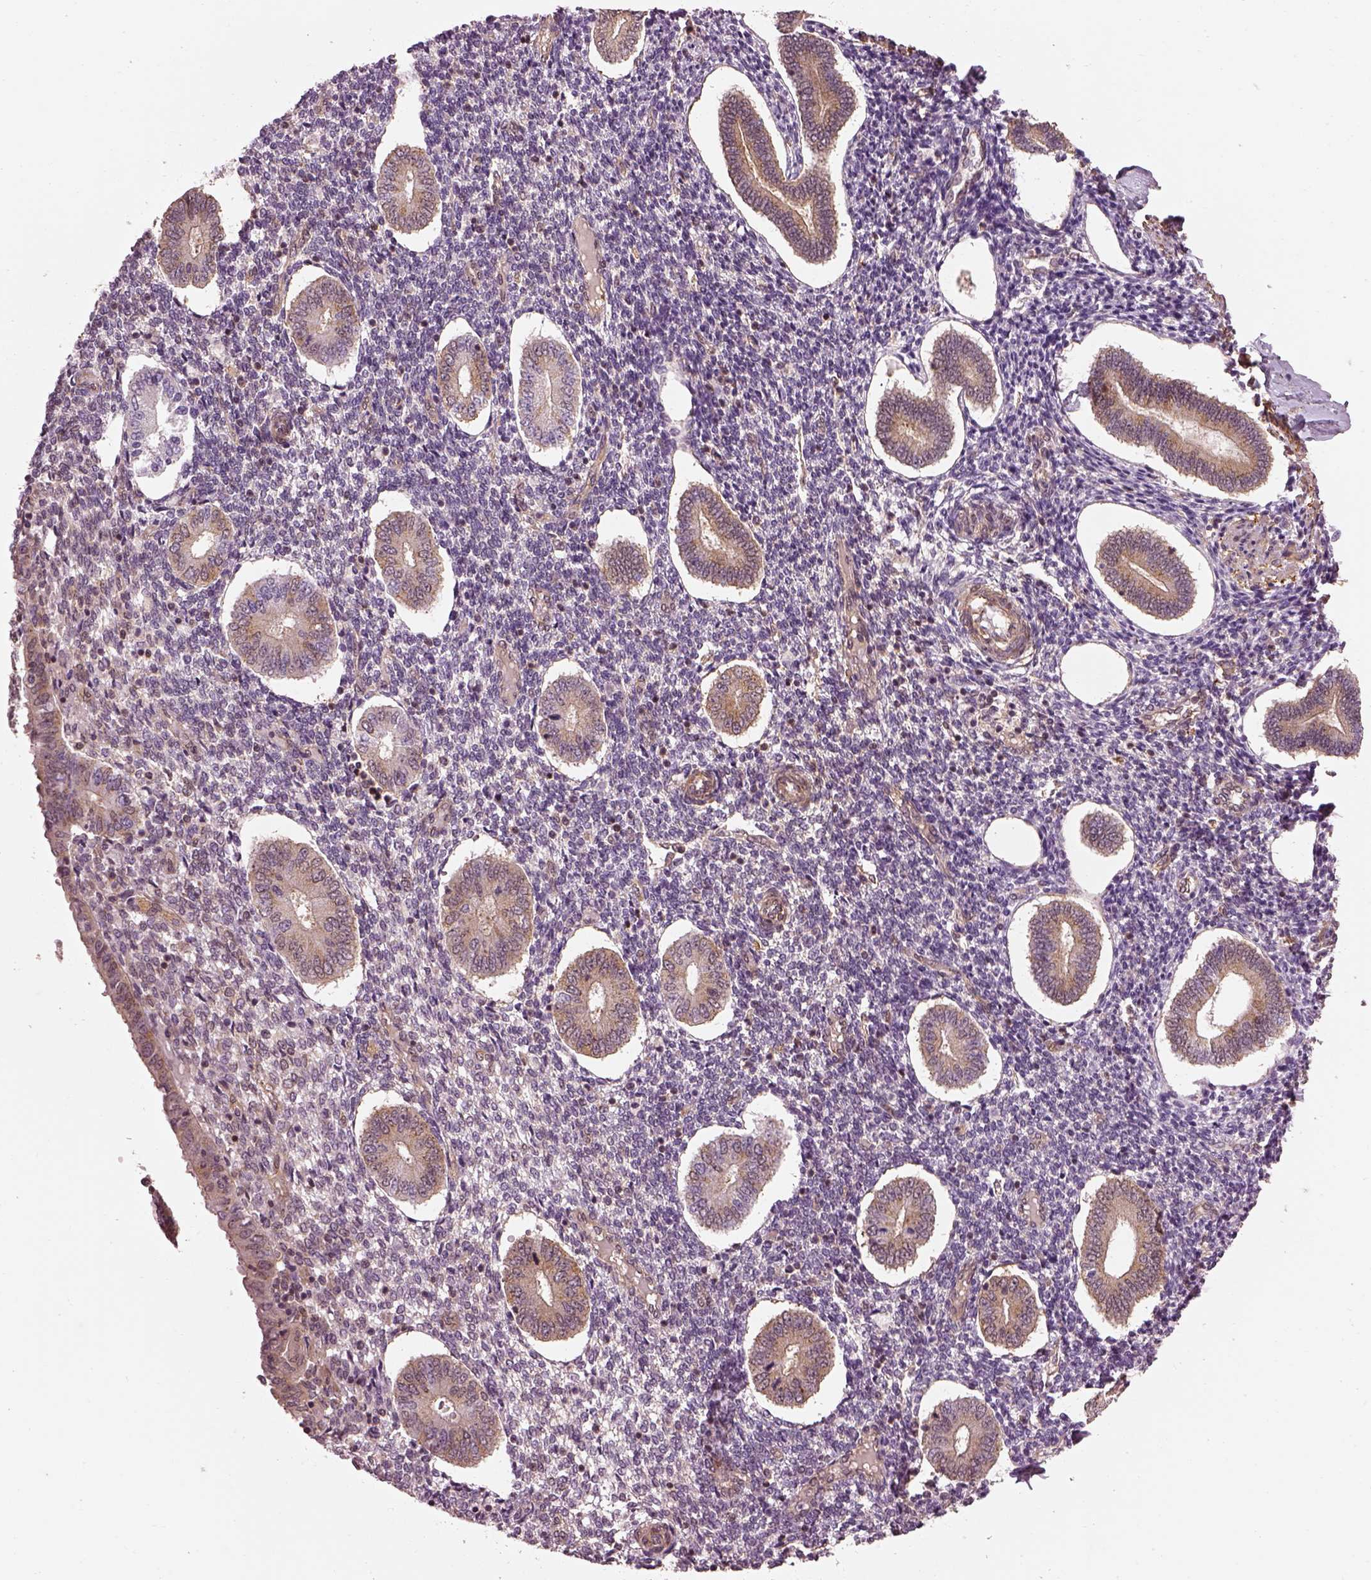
{"staining": {"intensity": "weak", "quantity": "<25%", "location": "cytoplasmic/membranous"}, "tissue": "endometrium", "cell_type": "Cells in endometrial stroma", "image_type": "normal", "snomed": [{"axis": "morphology", "description": "Normal tissue, NOS"}, {"axis": "topography", "description": "Endometrium"}], "caption": "Cells in endometrial stroma show no significant protein expression in benign endometrium. (Immunohistochemistry (ihc), brightfield microscopy, high magnification).", "gene": "LSM14A", "patient": {"sex": "female", "age": 40}}